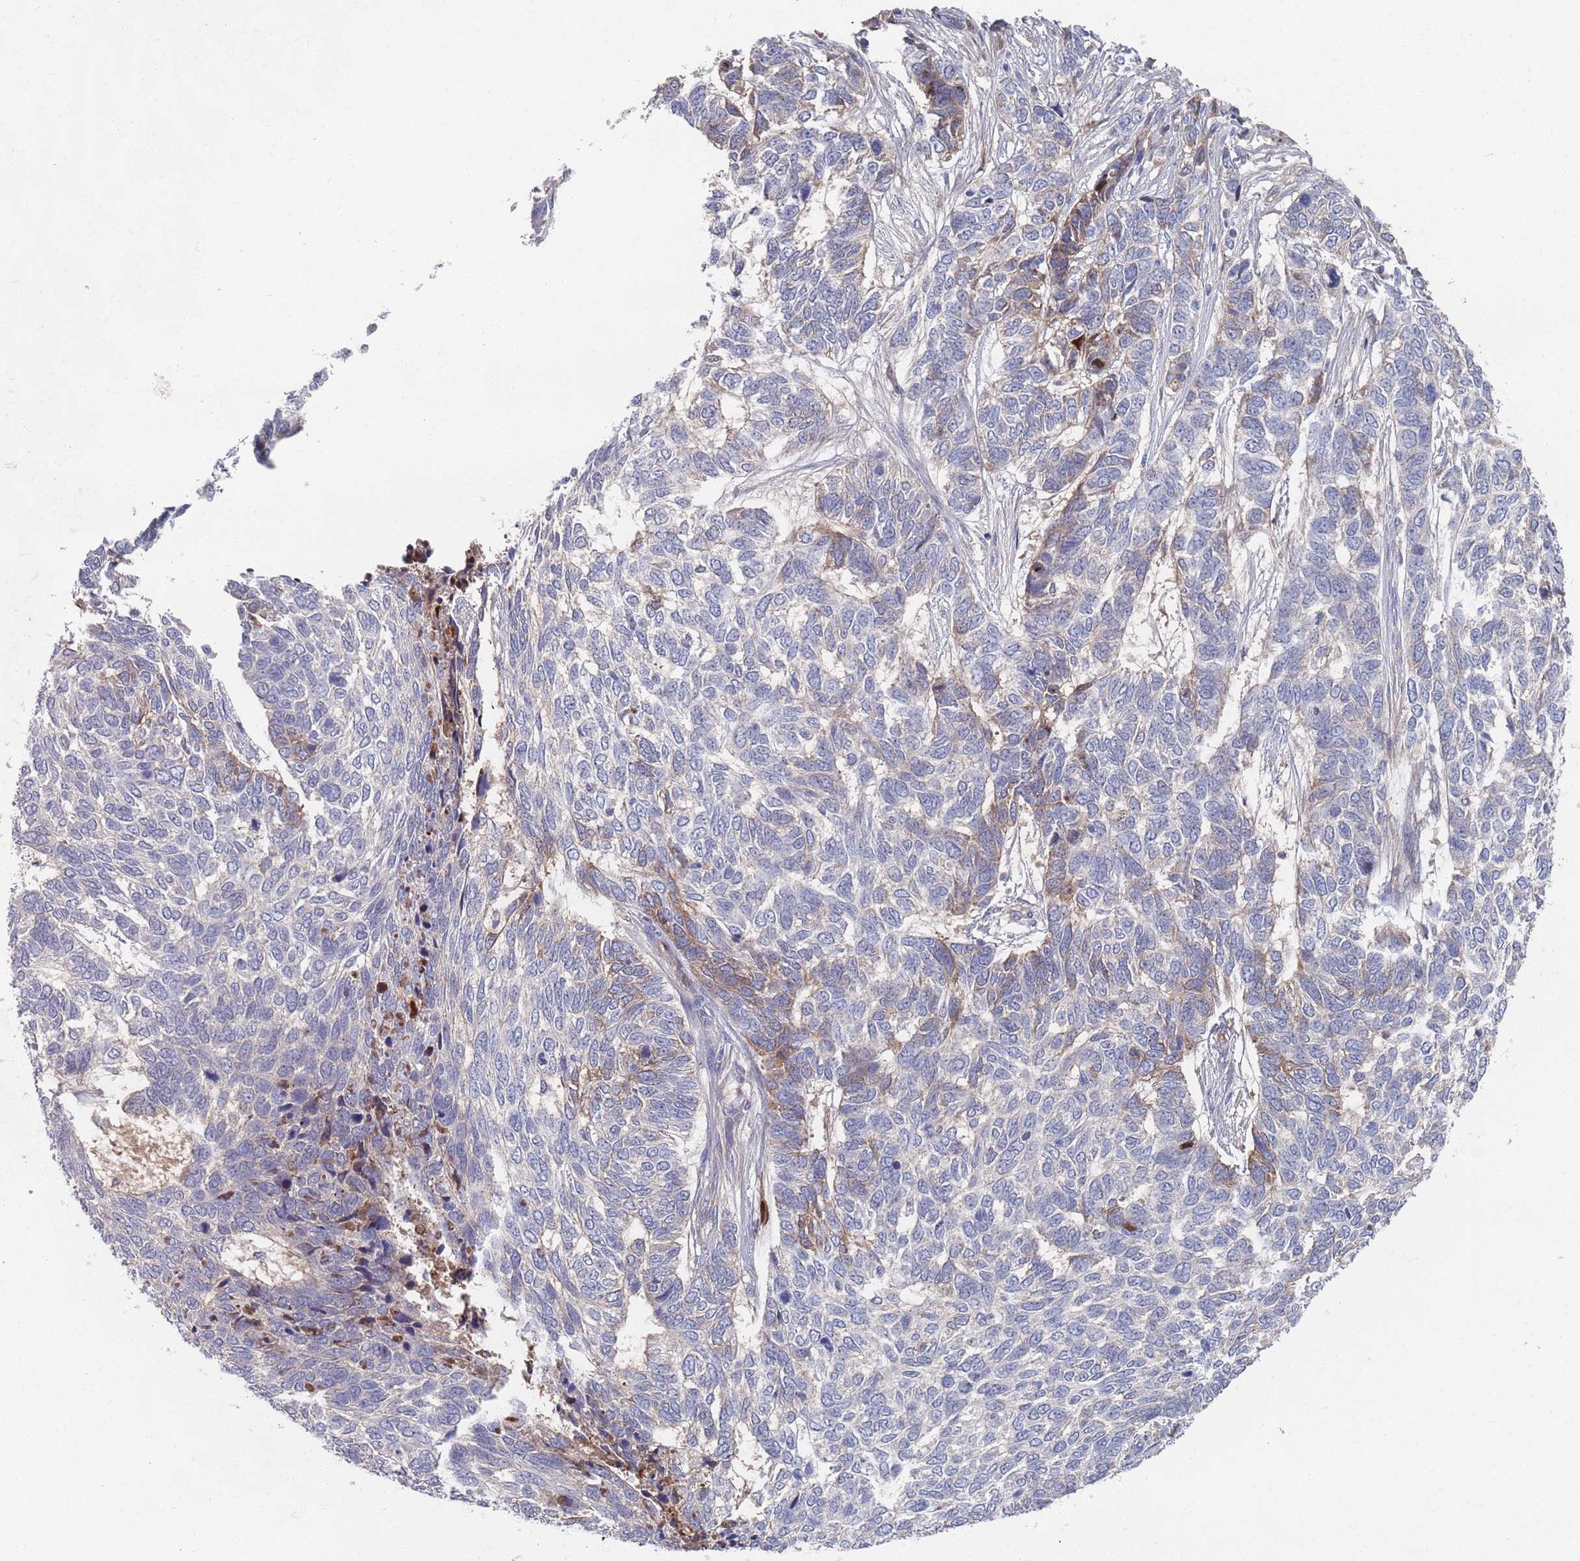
{"staining": {"intensity": "weak", "quantity": "<25%", "location": "cytoplasmic/membranous"}, "tissue": "skin cancer", "cell_type": "Tumor cells", "image_type": "cancer", "snomed": [{"axis": "morphology", "description": "Basal cell carcinoma"}, {"axis": "topography", "description": "Skin"}], "caption": "High magnification brightfield microscopy of skin cancer (basal cell carcinoma) stained with DAB (3,3'-diaminobenzidine) (brown) and counterstained with hematoxylin (blue): tumor cells show no significant staining.", "gene": "PLEKHA4", "patient": {"sex": "female", "age": 65}}